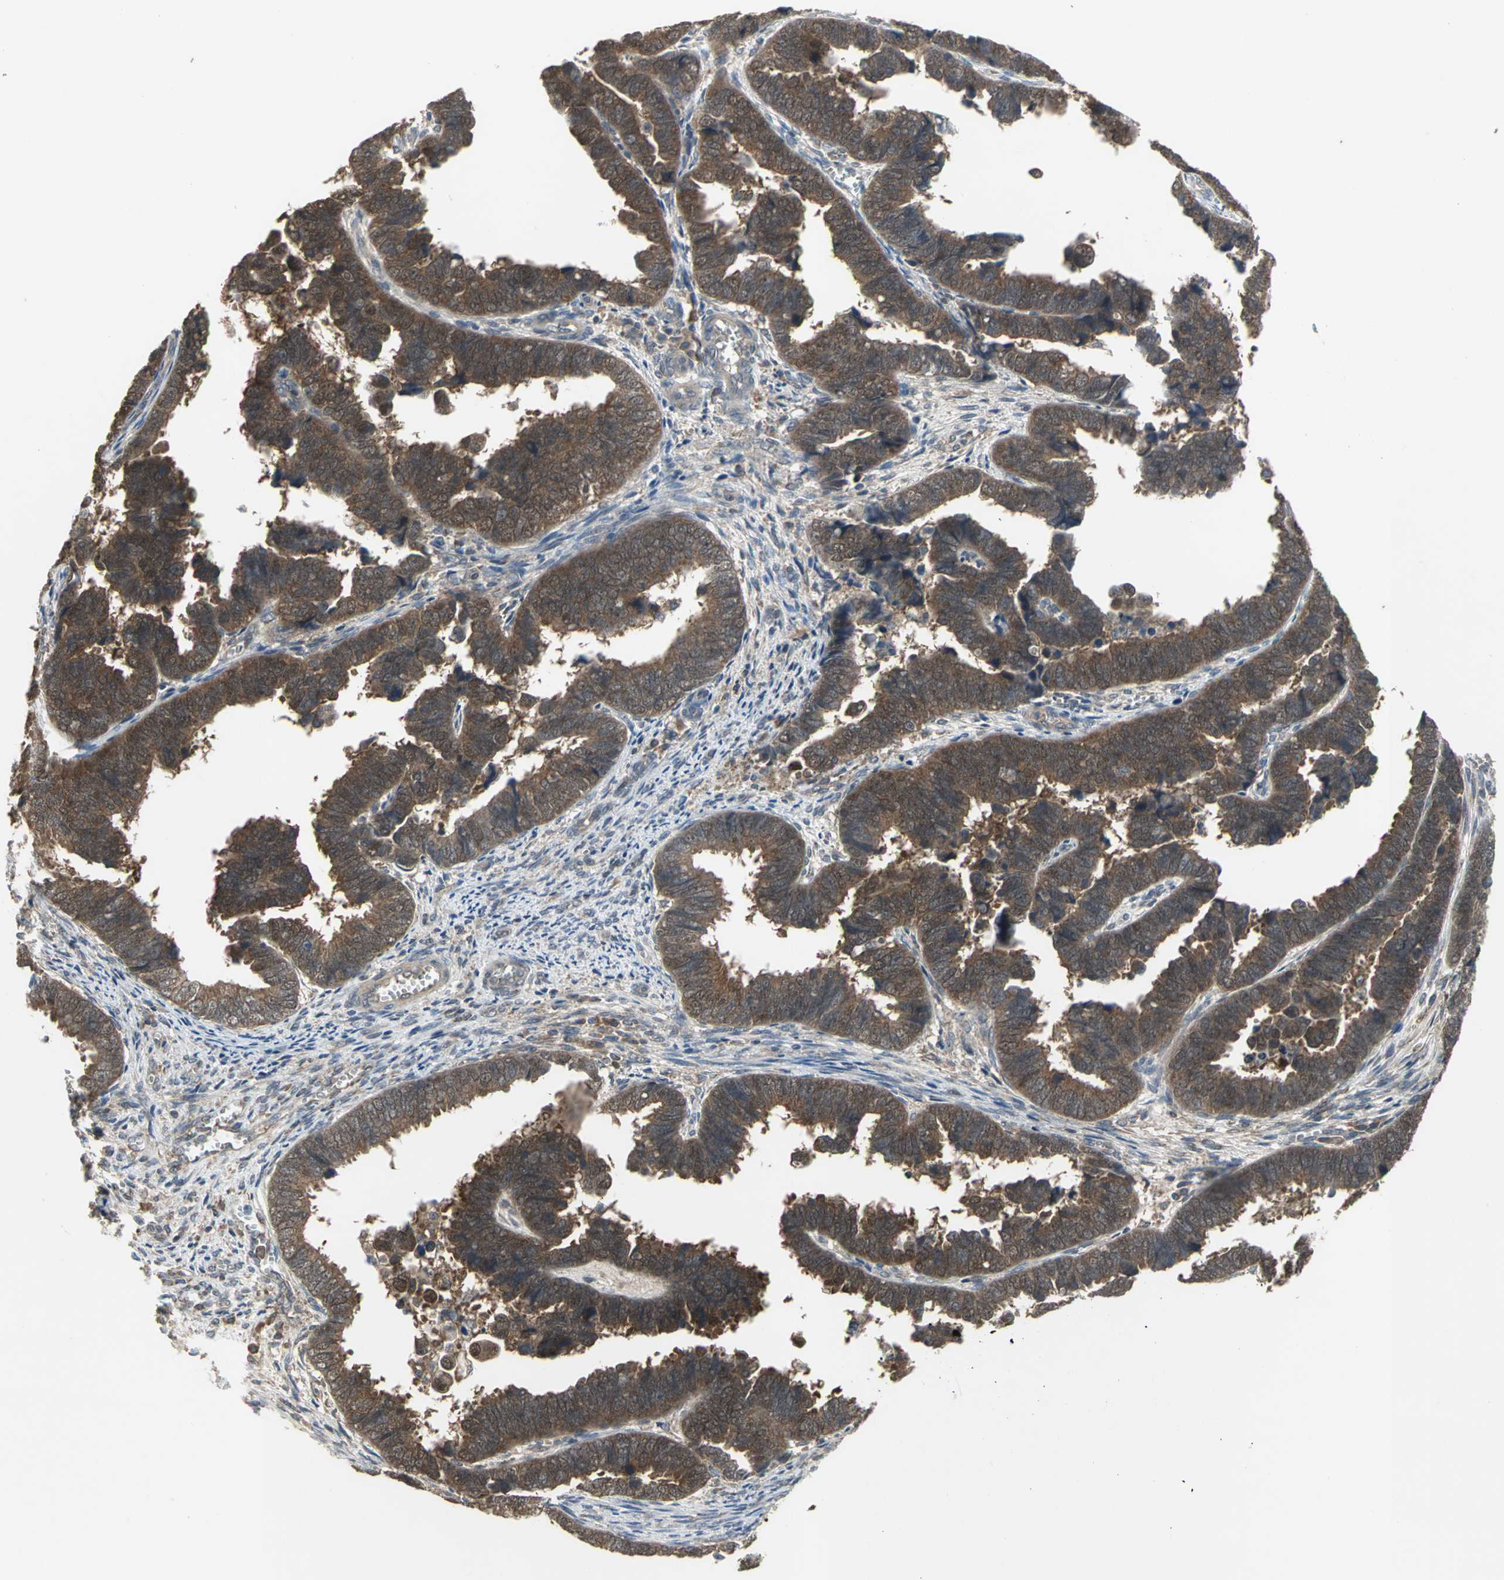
{"staining": {"intensity": "moderate", "quantity": ">75%", "location": "cytoplasmic/membranous"}, "tissue": "endometrial cancer", "cell_type": "Tumor cells", "image_type": "cancer", "snomed": [{"axis": "morphology", "description": "Adenocarcinoma, NOS"}, {"axis": "topography", "description": "Endometrium"}], "caption": "About >75% of tumor cells in human endometrial adenocarcinoma display moderate cytoplasmic/membranous protein staining as visualized by brown immunohistochemical staining.", "gene": "KEAP1", "patient": {"sex": "female", "age": 75}}